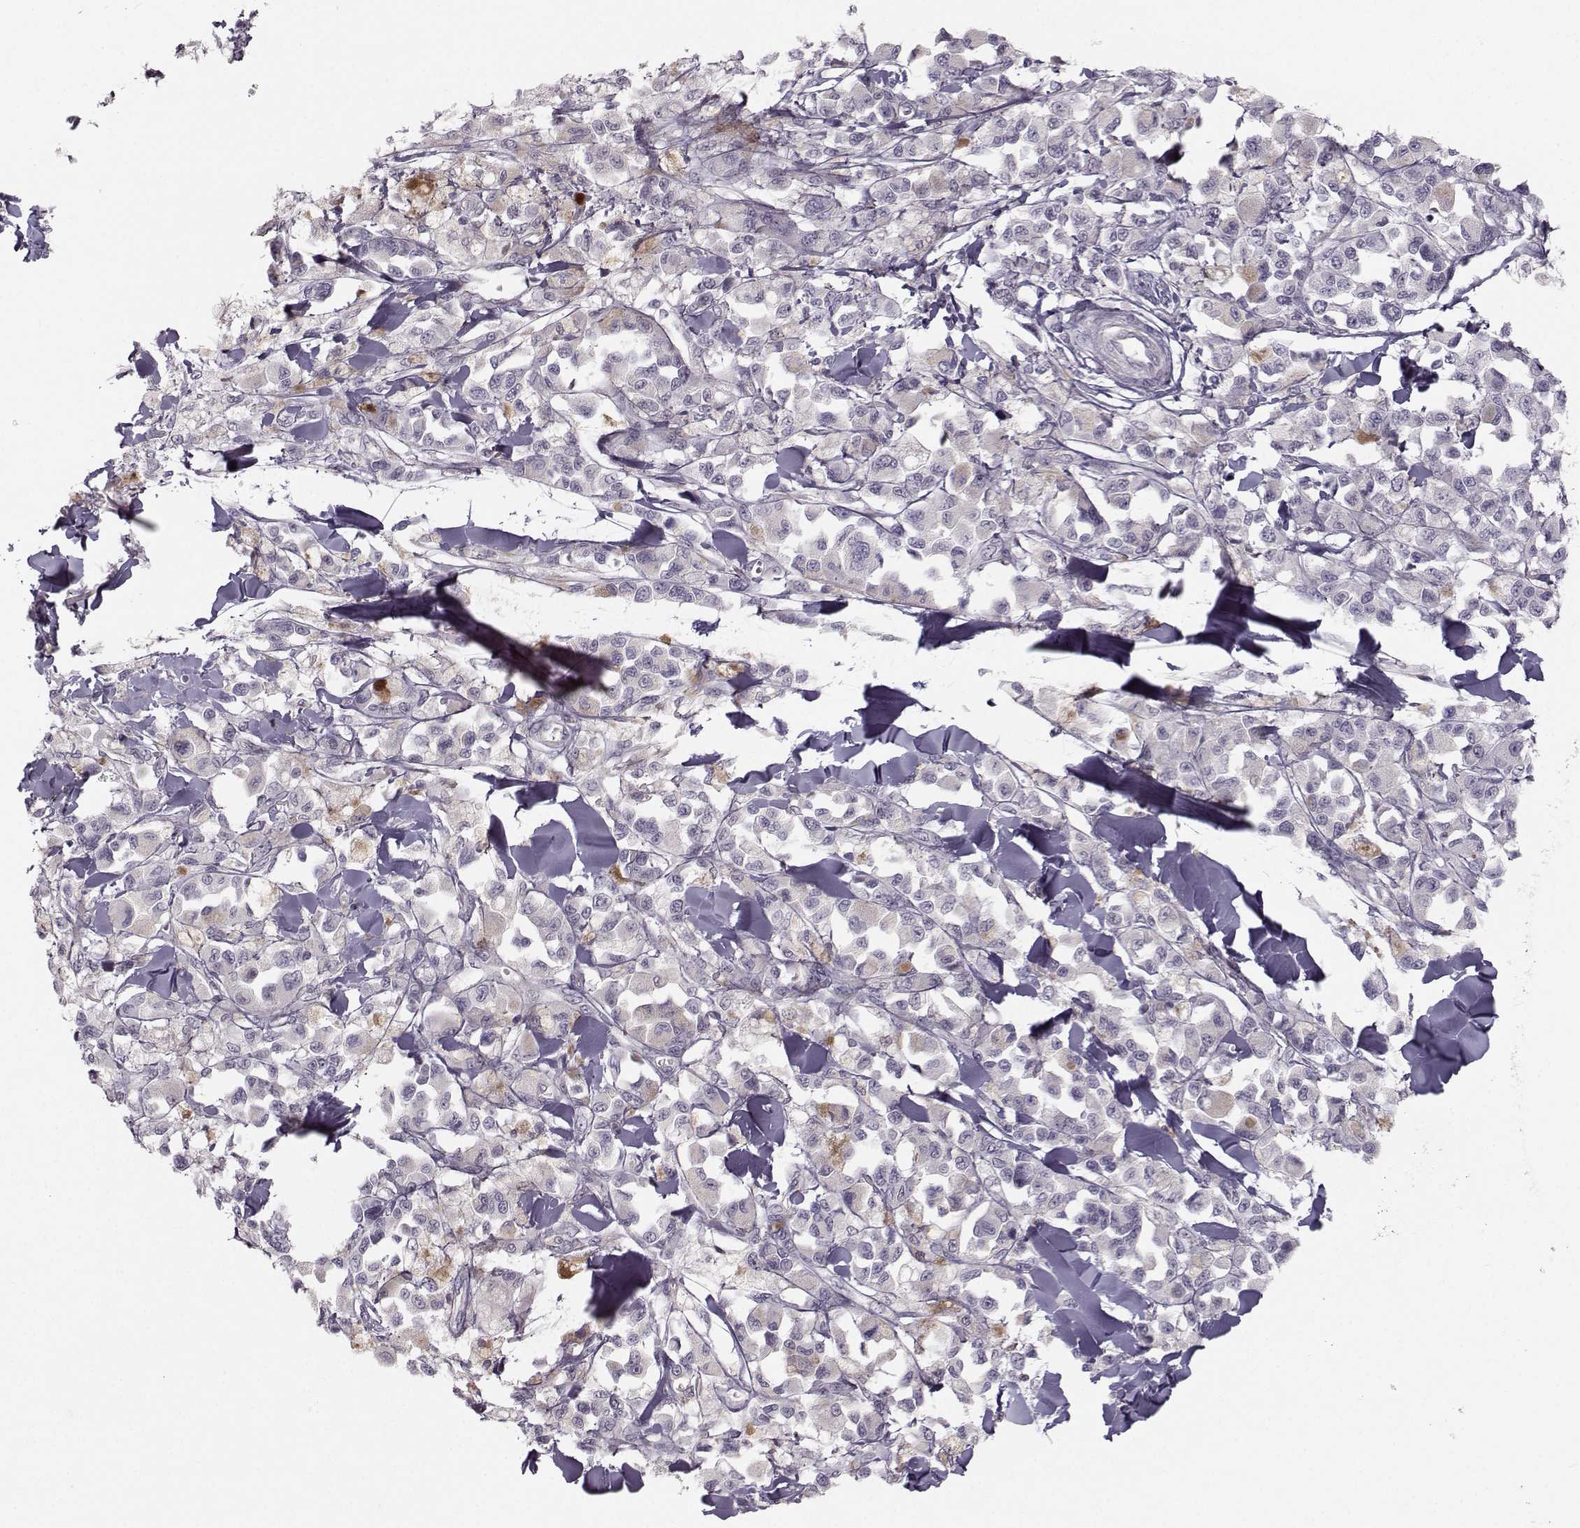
{"staining": {"intensity": "negative", "quantity": "none", "location": "none"}, "tissue": "melanoma", "cell_type": "Tumor cells", "image_type": "cancer", "snomed": [{"axis": "morphology", "description": "Malignant melanoma, NOS"}, {"axis": "topography", "description": "Skin"}], "caption": "The image shows no staining of tumor cells in melanoma.", "gene": "MAST1", "patient": {"sex": "female", "age": 58}}